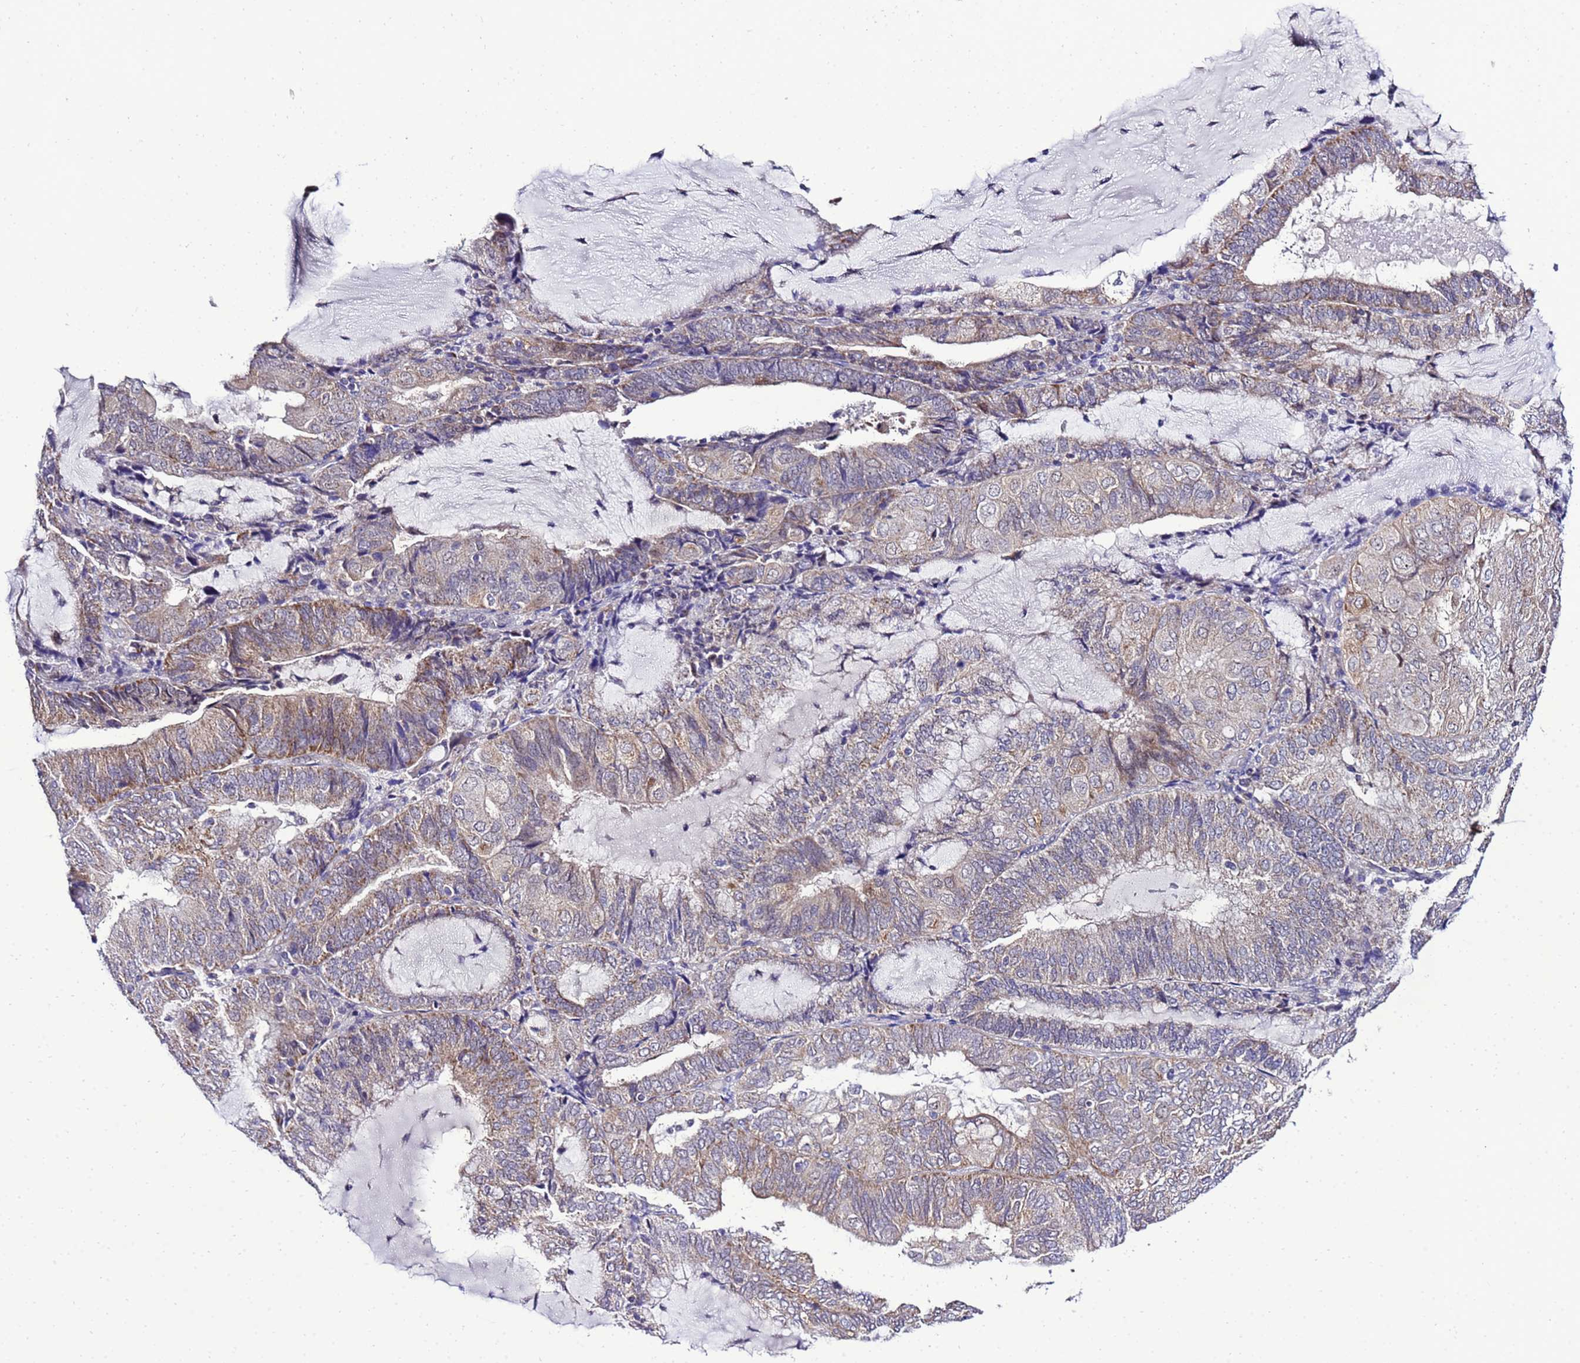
{"staining": {"intensity": "weak", "quantity": "25%-75%", "location": "cytoplasmic/membranous"}, "tissue": "endometrial cancer", "cell_type": "Tumor cells", "image_type": "cancer", "snomed": [{"axis": "morphology", "description": "Adenocarcinoma, NOS"}, {"axis": "topography", "description": "Endometrium"}], "caption": "Adenocarcinoma (endometrial) stained with immunohistochemistry exhibits weak cytoplasmic/membranous expression in approximately 25%-75% of tumor cells.", "gene": "DPH6", "patient": {"sex": "female", "age": 81}}